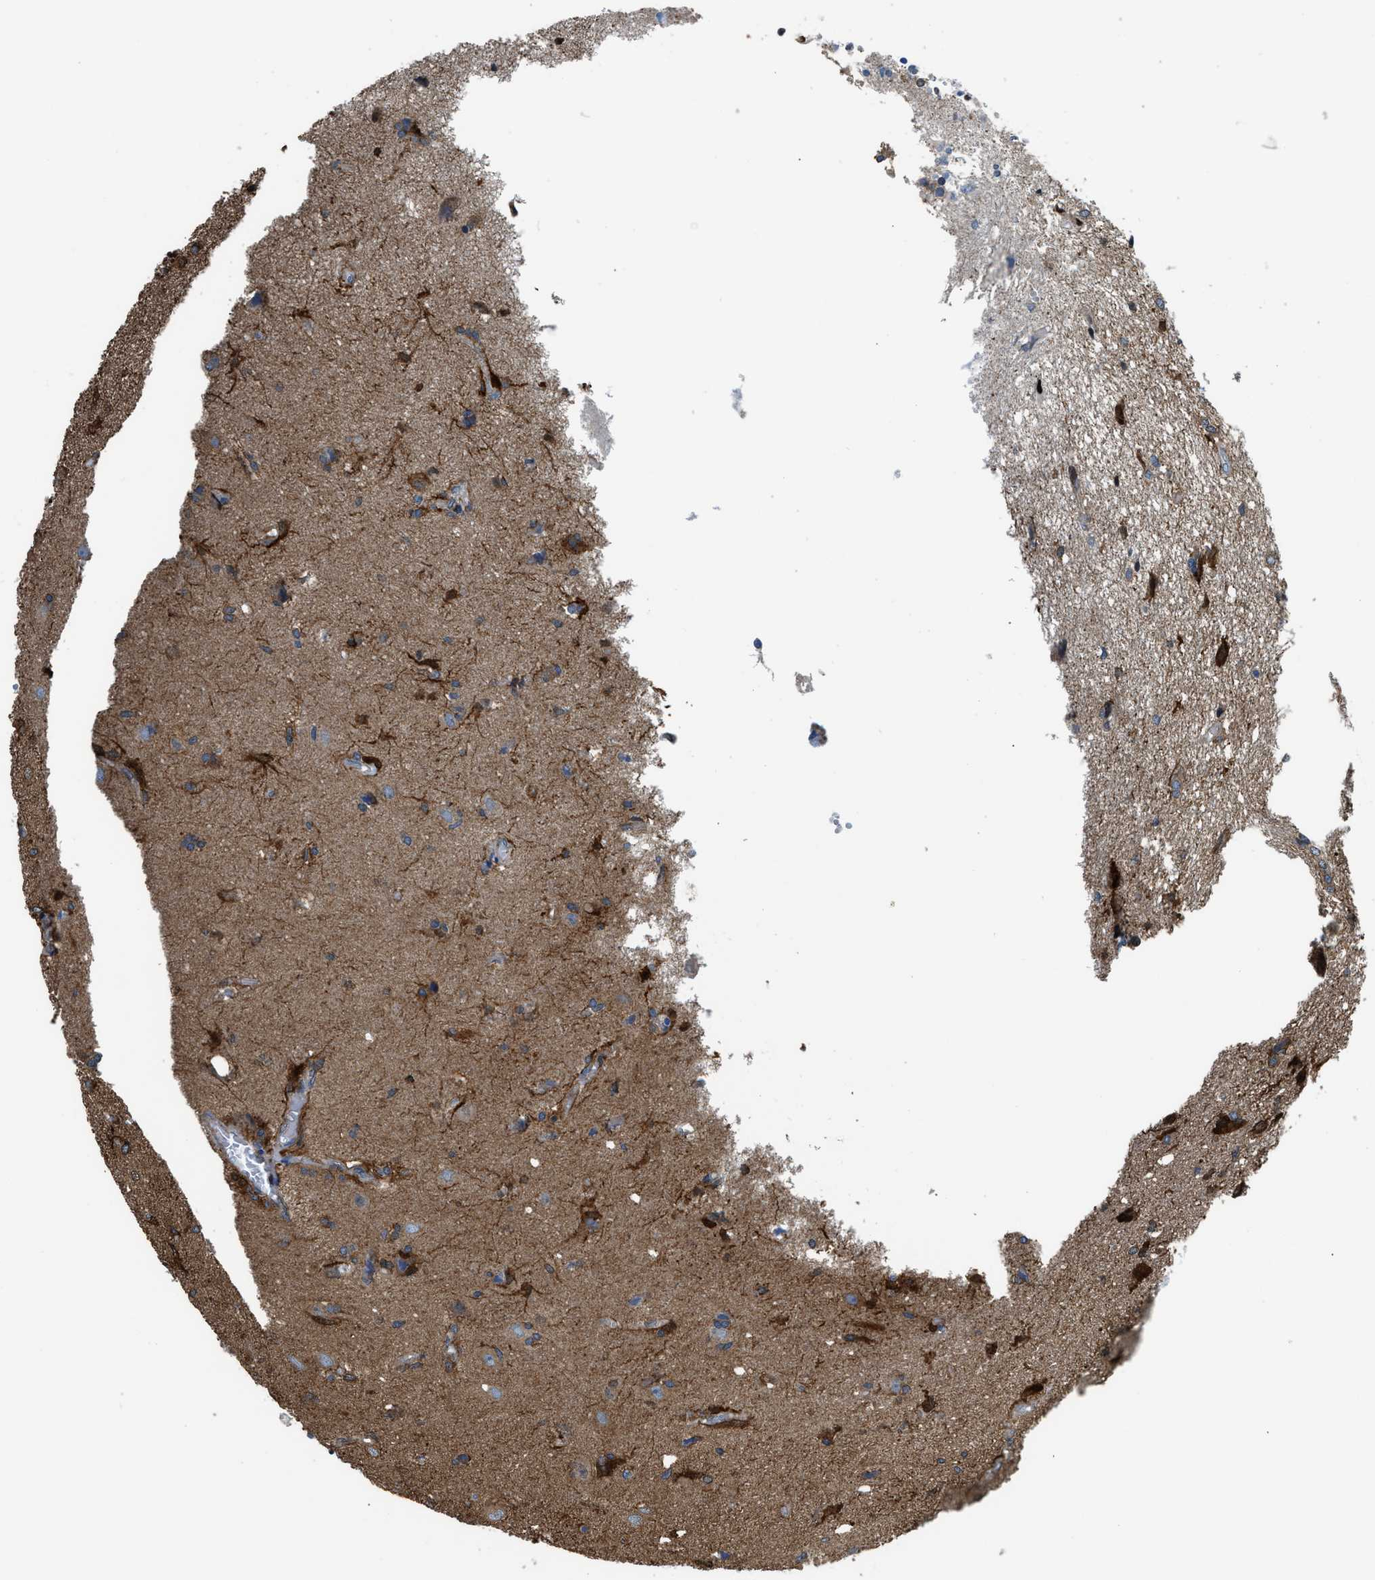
{"staining": {"intensity": "strong", "quantity": "25%-75%", "location": "cytoplasmic/membranous,nuclear"}, "tissue": "glioma", "cell_type": "Tumor cells", "image_type": "cancer", "snomed": [{"axis": "morphology", "description": "Glioma, malignant, High grade"}, {"axis": "topography", "description": "Brain"}], "caption": "DAB immunohistochemical staining of human high-grade glioma (malignant) reveals strong cytoplasmic/membranous and nuclear protein expression in about 25%-75% of tumor cells.", "gene": "YWHAE", "patient": {"sex": "female", "age": 59}}